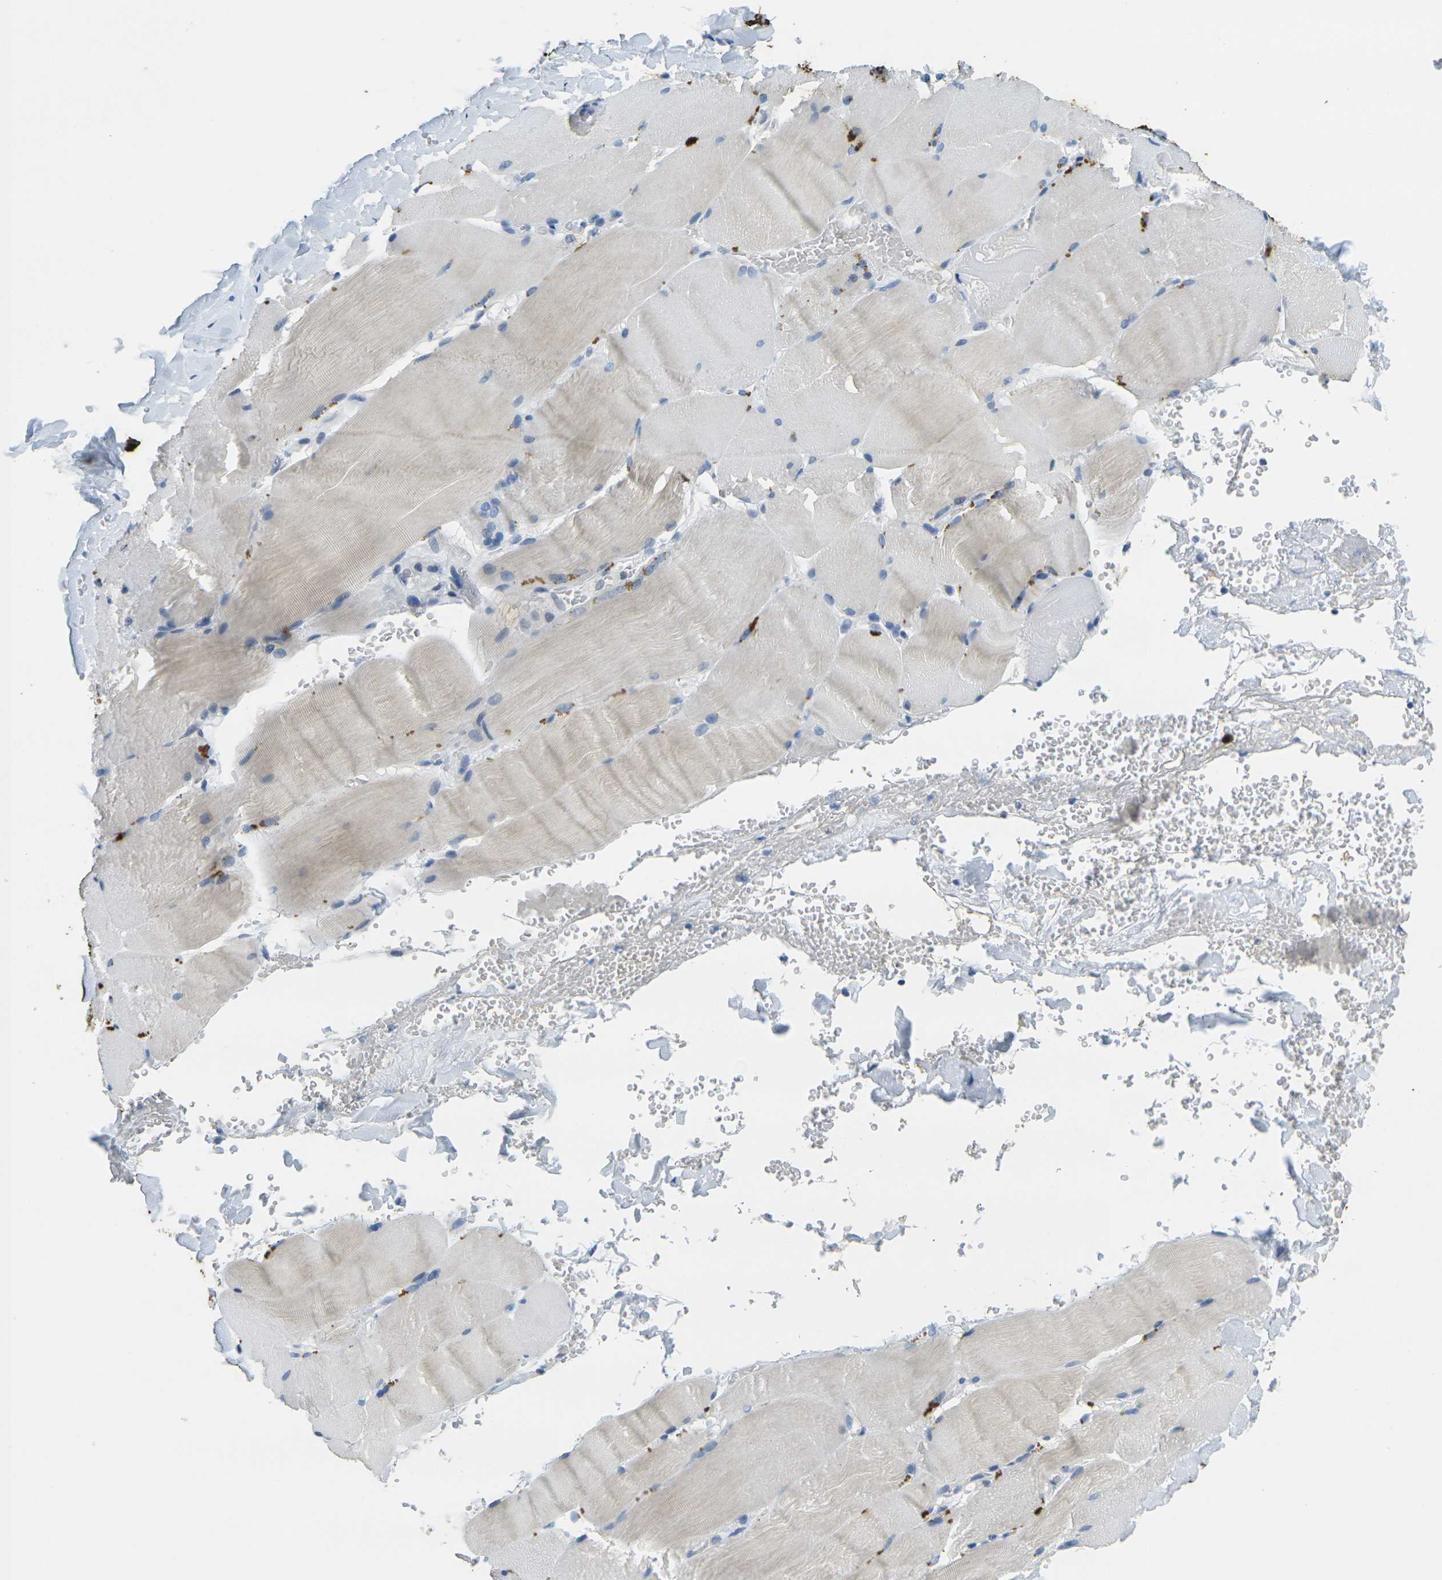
{"staining": {"intensity": "weak", "quantity": "<25%", "location": "cytoplasmic/membranous"}, "tissue": "skeletal muscle", "cell_type": "Myocytes", "image_type": "normal", "snomed": [{"axis": "morphology", "description": "Normal tissue, NOS"}, {"axis": "topography", "description": "Skin"}, {"axis": "topography", "description": "Skeletal muscle"}], "caption": "IHC histopathology image of unremarkable skeletal muscle: skeletal muscle stained with DAB reveals no significant protein expression in myocytes.", "gene": "GPR15", "patient": {"sex": "male", "age": 83}}